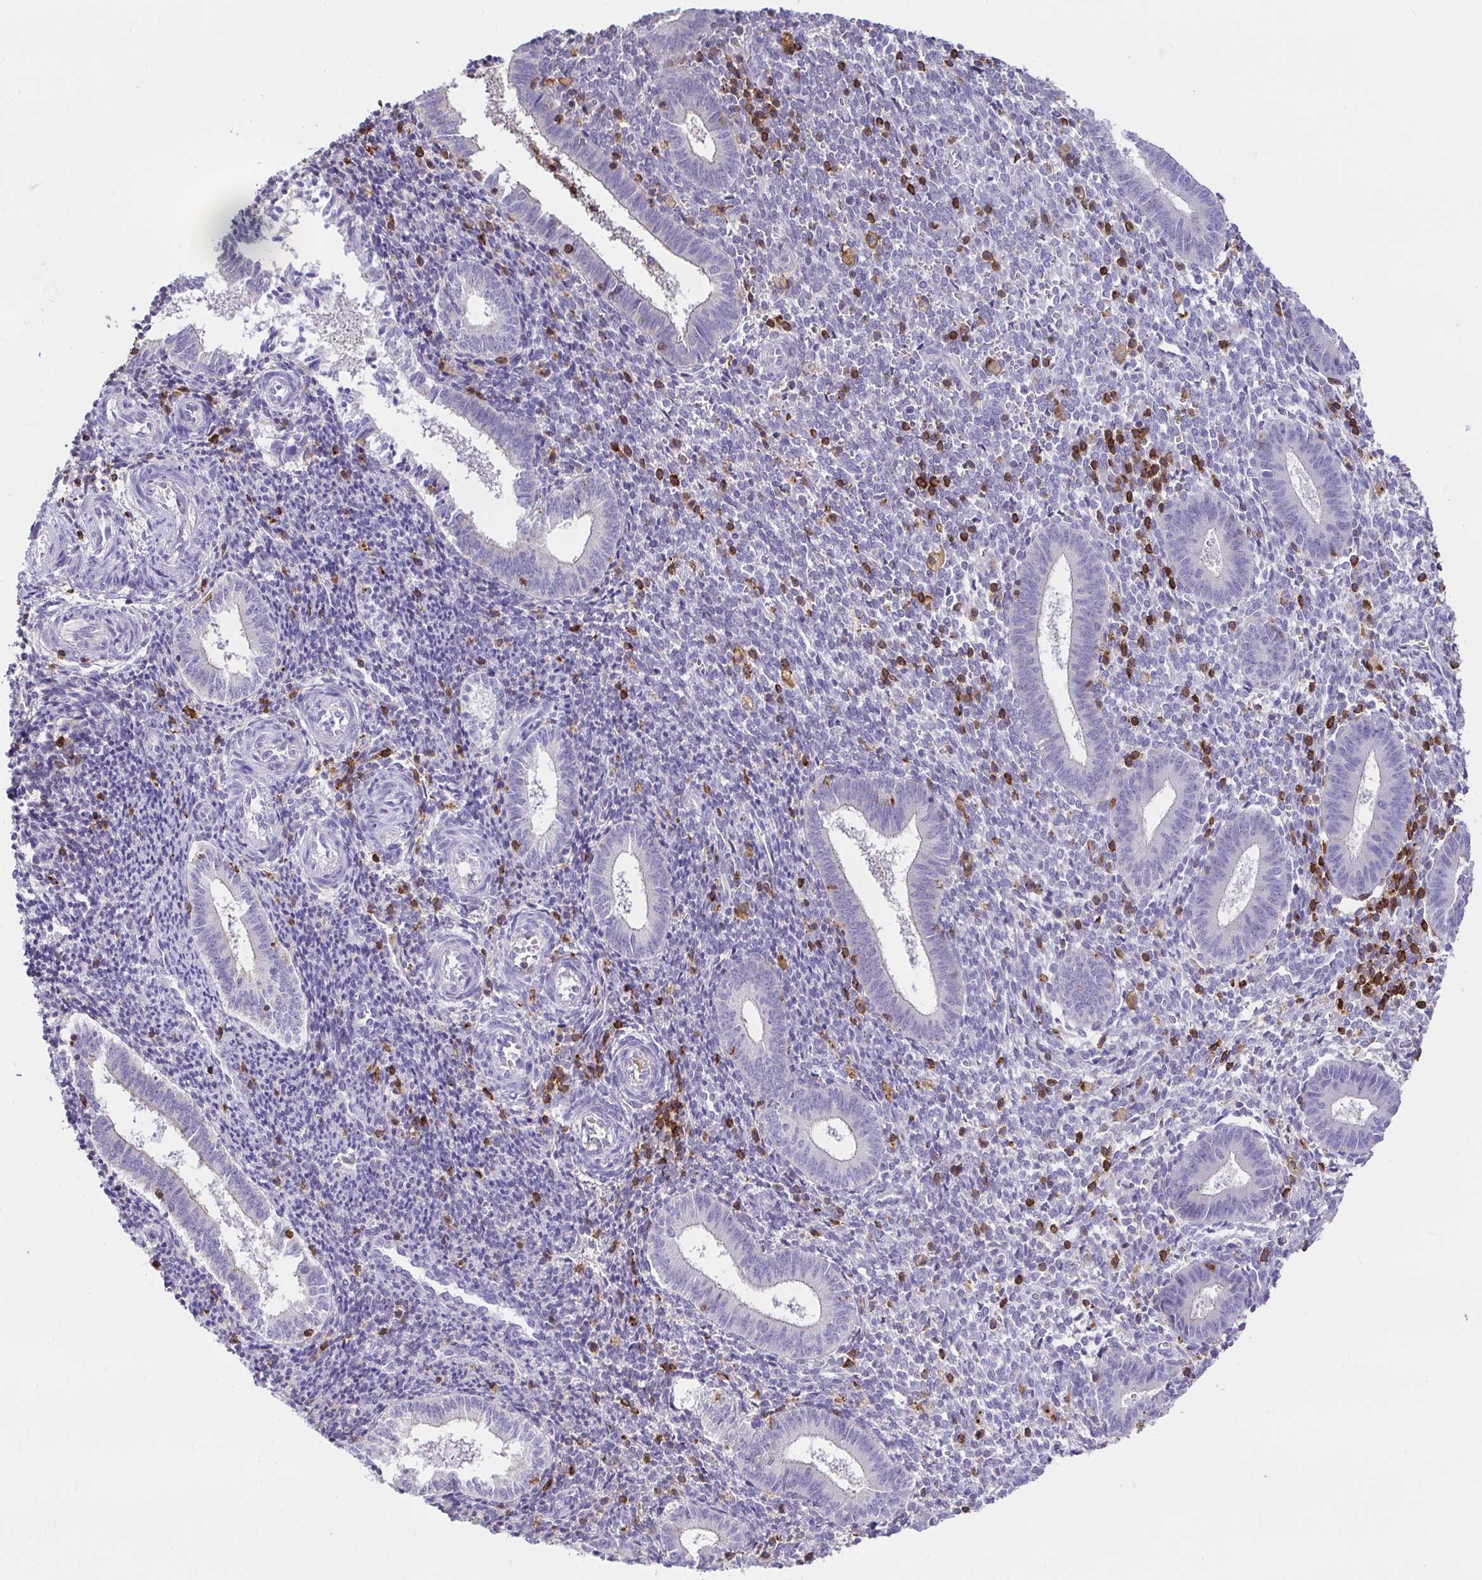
{"staining": {"intensity": "negative", "quantity": "none", "location": "none"}, "tissue": "endometrium", "cell_type": "Cells in endometrial stroma", "image_type": "normal", "snomed": [{"axis": "morphology", "description": "Normal tissue, NOS"}, {"axis": "topography", "description": "Endometrium"}], "caption": "Immunohistochemical staining of normal endometrium displays no significant positivity in cells in endometrial stroma.", "gene": "SKAP1", "patient": {"sex": "female", "age": 25}}